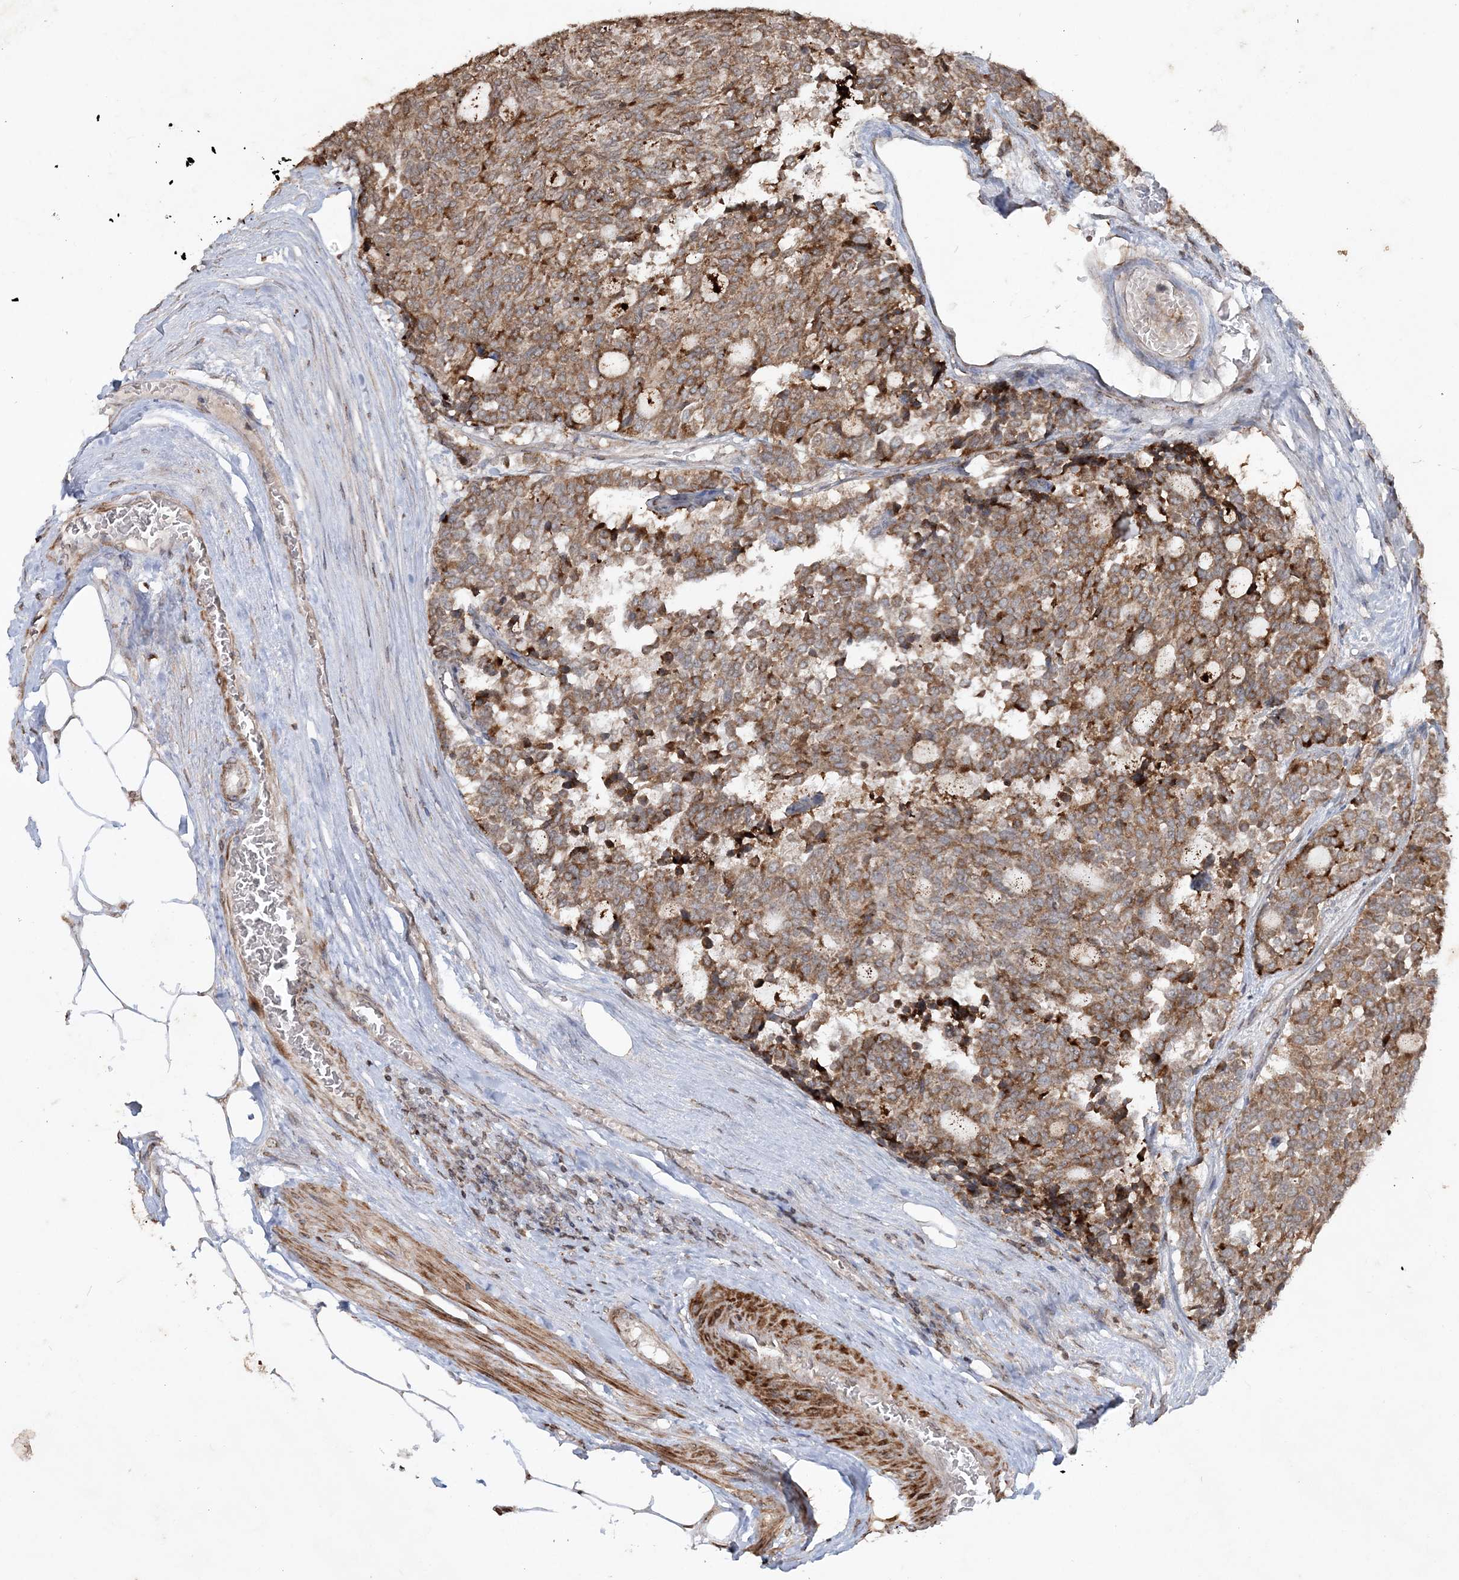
{"staining": {"intensity": "moderate", "quantity": ">75%", "location": "cytoplasmic/membranous"}, "tissue": "carcinoid", "cell_type": "Tumor cells", "image_type": "cancer", "snomed": [{"axis": "morphology", "description": "Carcinoid, malignant, NOS"}, {"axis": "topography", "description": "Pancreas"}], "caption": "IHC (DAB (3,3'-diaminobenzidine)) staining of carcinoid (malignant) displays moderate cytoplasmic/membranous protein staining in about >75% of tumor cells. The protein is shown in brown color, while the nuclei are stained blue.", "gene": "TTC7A", "patient": {"sex": "female", "age": 54}}